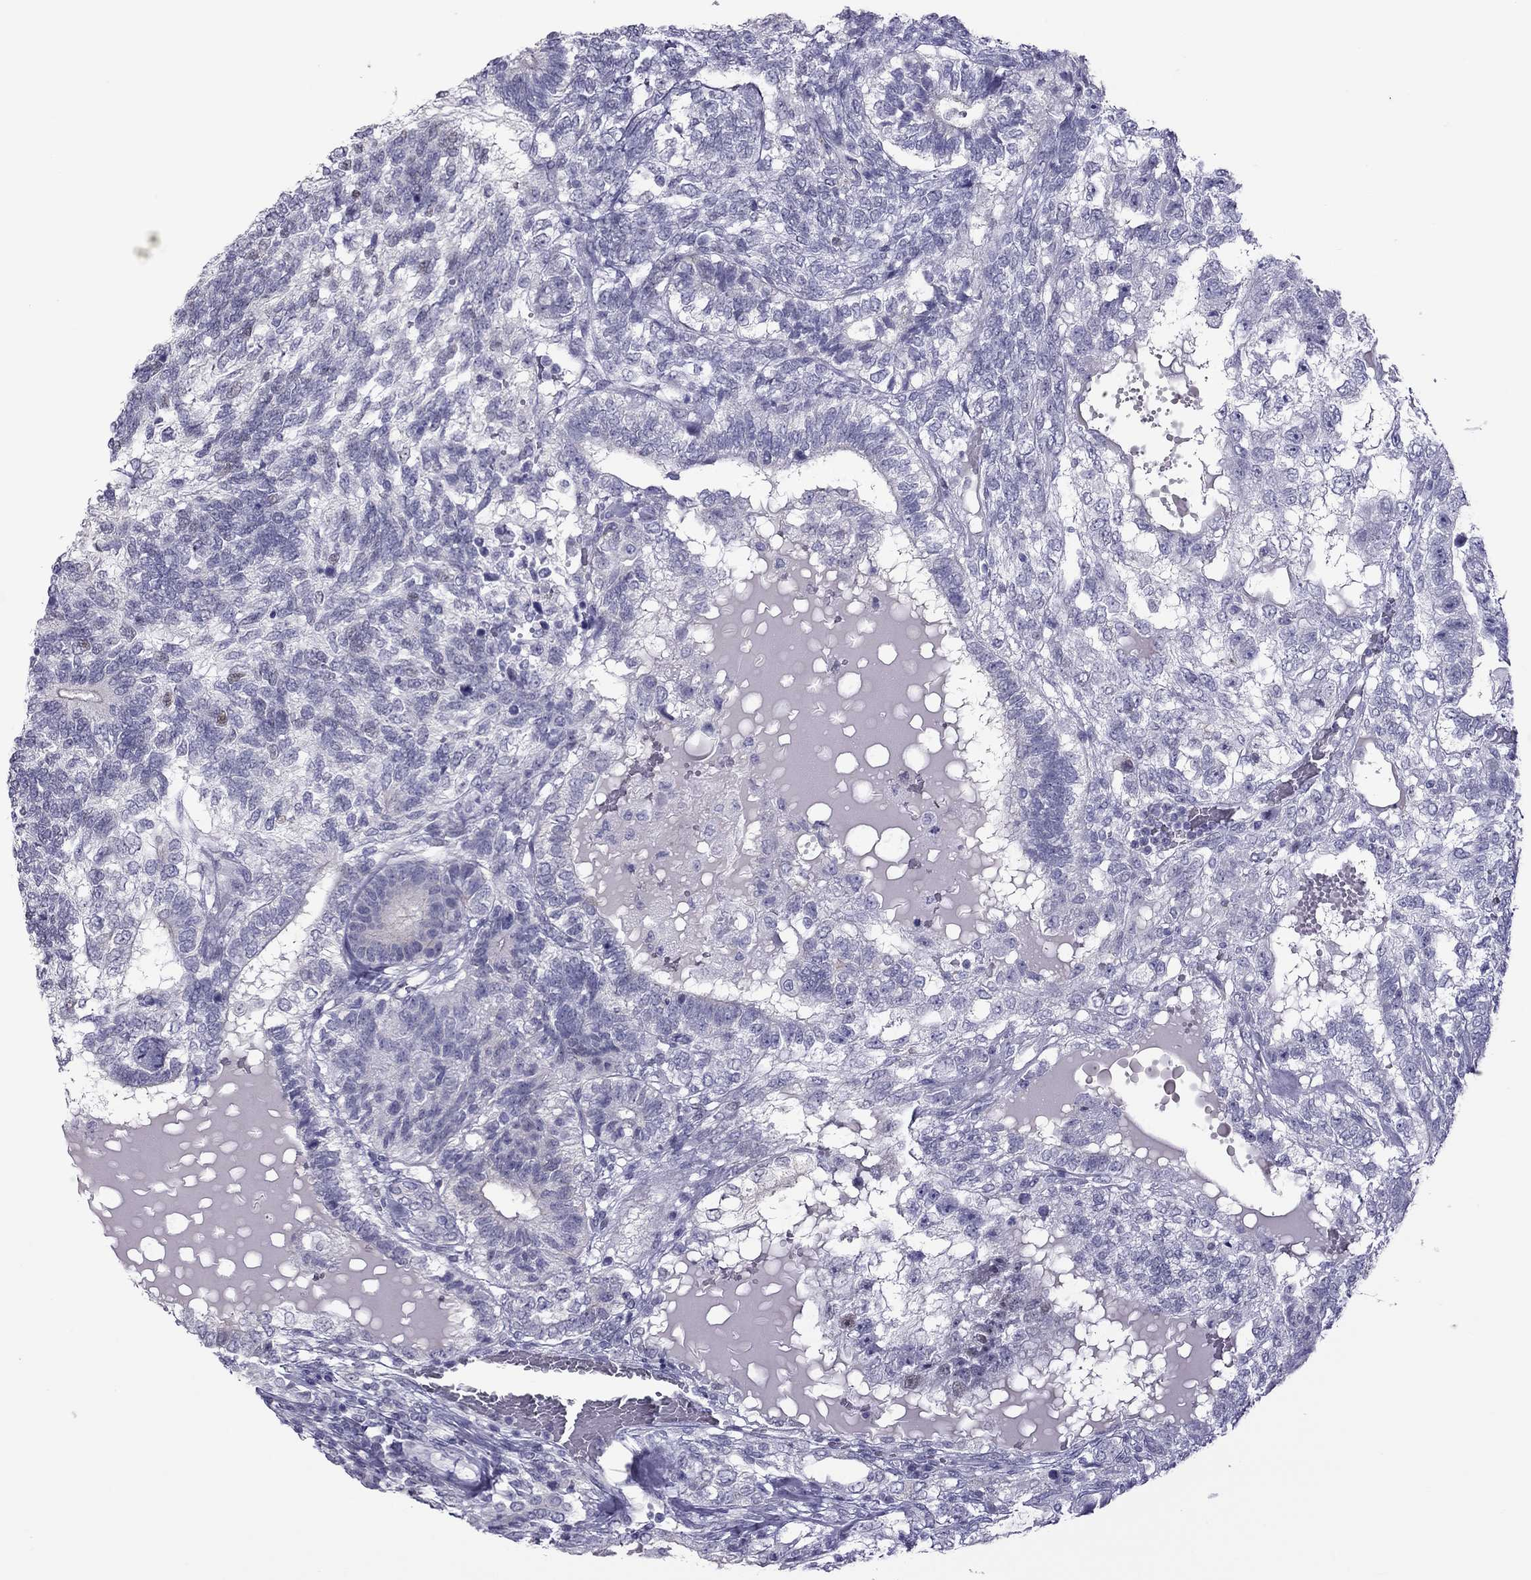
{"staining": {"intensity": "negative", "quantity": "none", "location": "none"}, "tissue": "testis cancer", "cell_type": "Tumor cells", "image_type": "cancer", "snomed": [{"axis": "morphology", "description": "Seminoma, NOS"}, {"axis": "morphology", "description": "Carcinoma, Embryonal, NOS"}, {"axis": "topography", "description": "Testis"}], "caption": "Tumor cells show no significant protein staining in testis cancer.", "gene": "TEX14", "patient": {"sex": "male", "age": 41}}